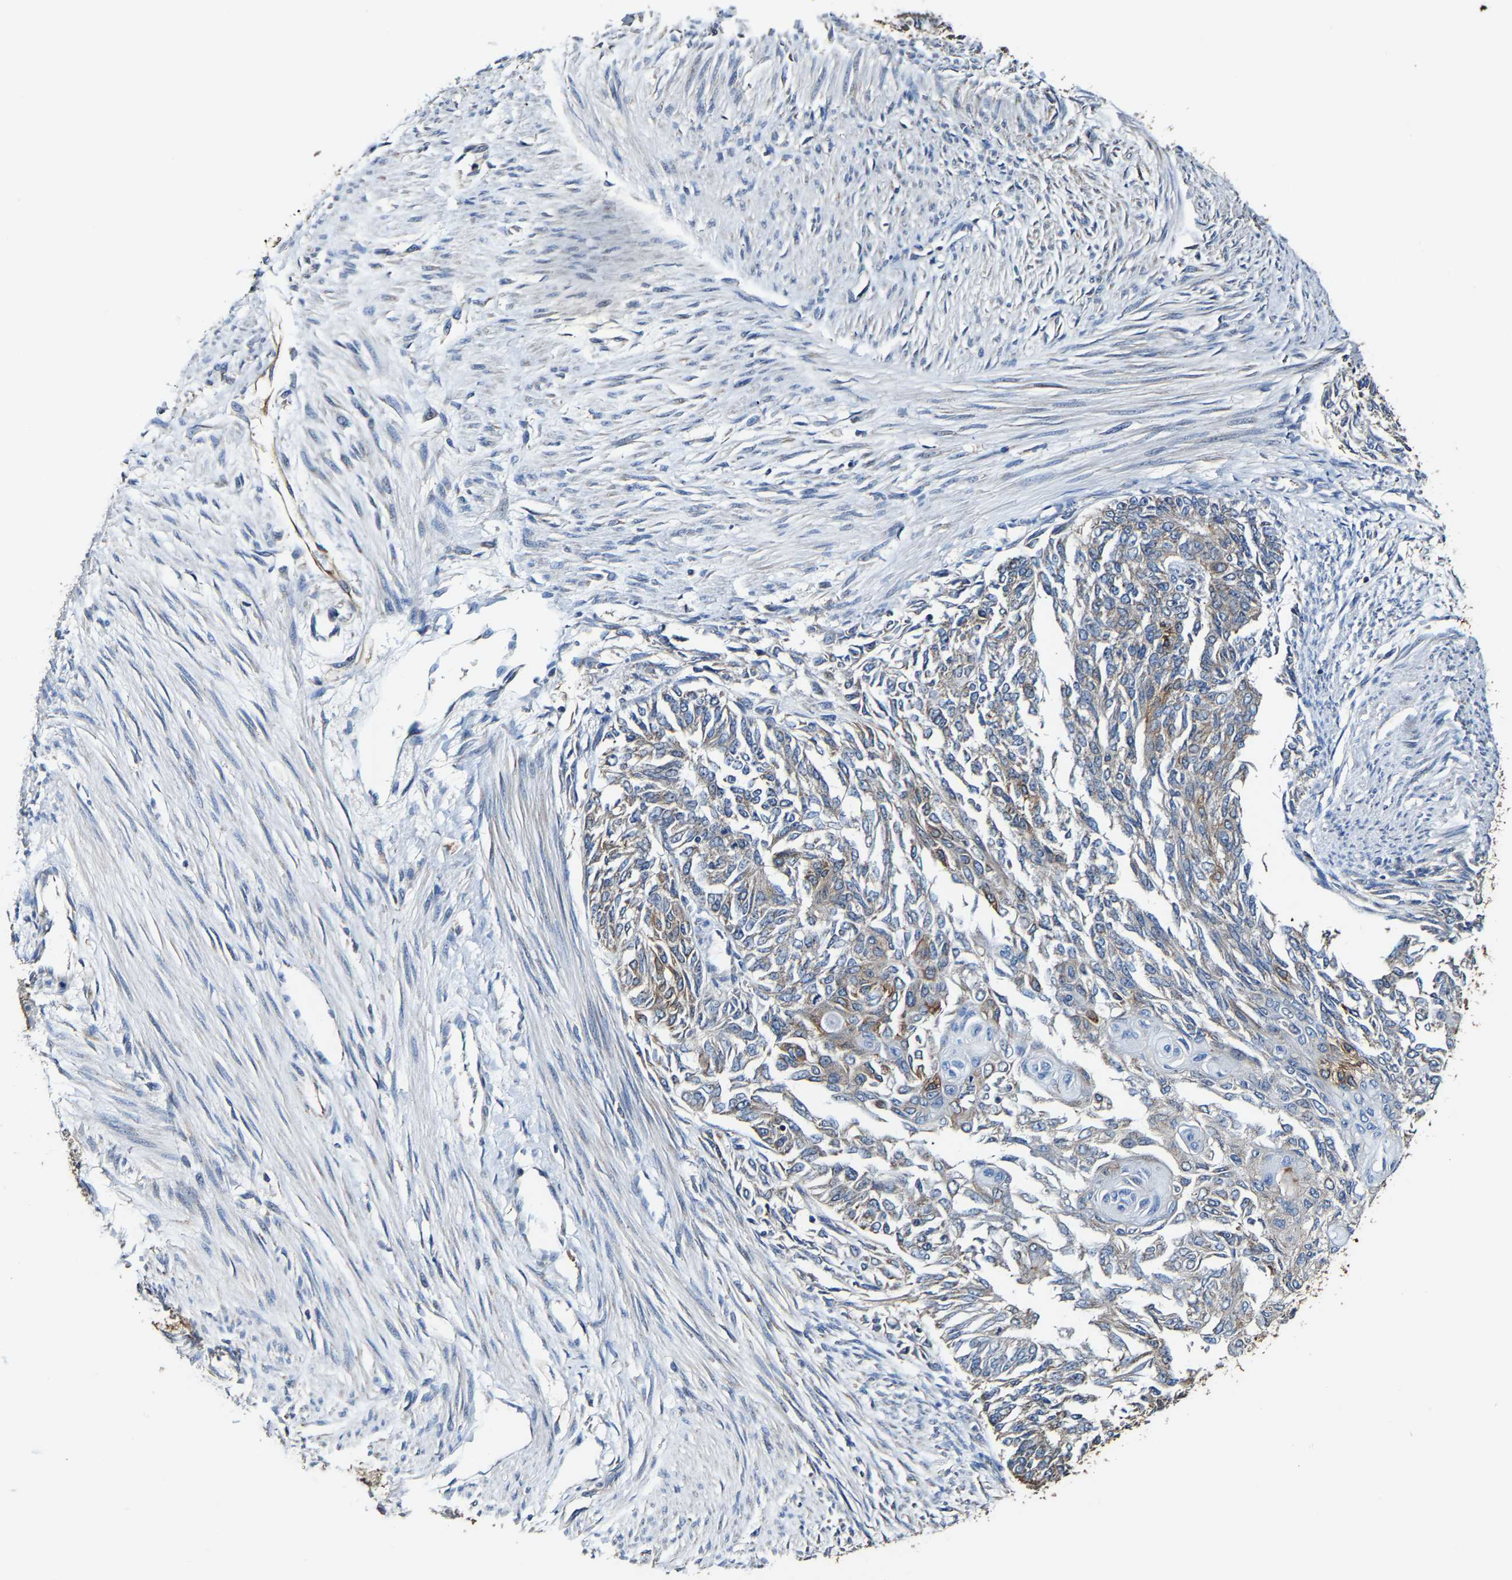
{"staining": {"intensity": "weak", "quantity": "<25%", "location": "cytoplasmic/membranous"}, "tissue": "endometrial cancer", "cell_type": "Tumor cells", "image_type": "cancer", "snomed": [{"axis": "morphology", "description": "Adenocarcinoma, NOS"}, {"axis": "topography", "description": "Endometrium"}], "caption": "IHC histopathology image of neoplastic tissue: human endometrial cancer stained with DAB reveals no significant protein positivity in tumor cells.", "gene": "GFRA3", "patient": {"sex": "female", "age": 32}}